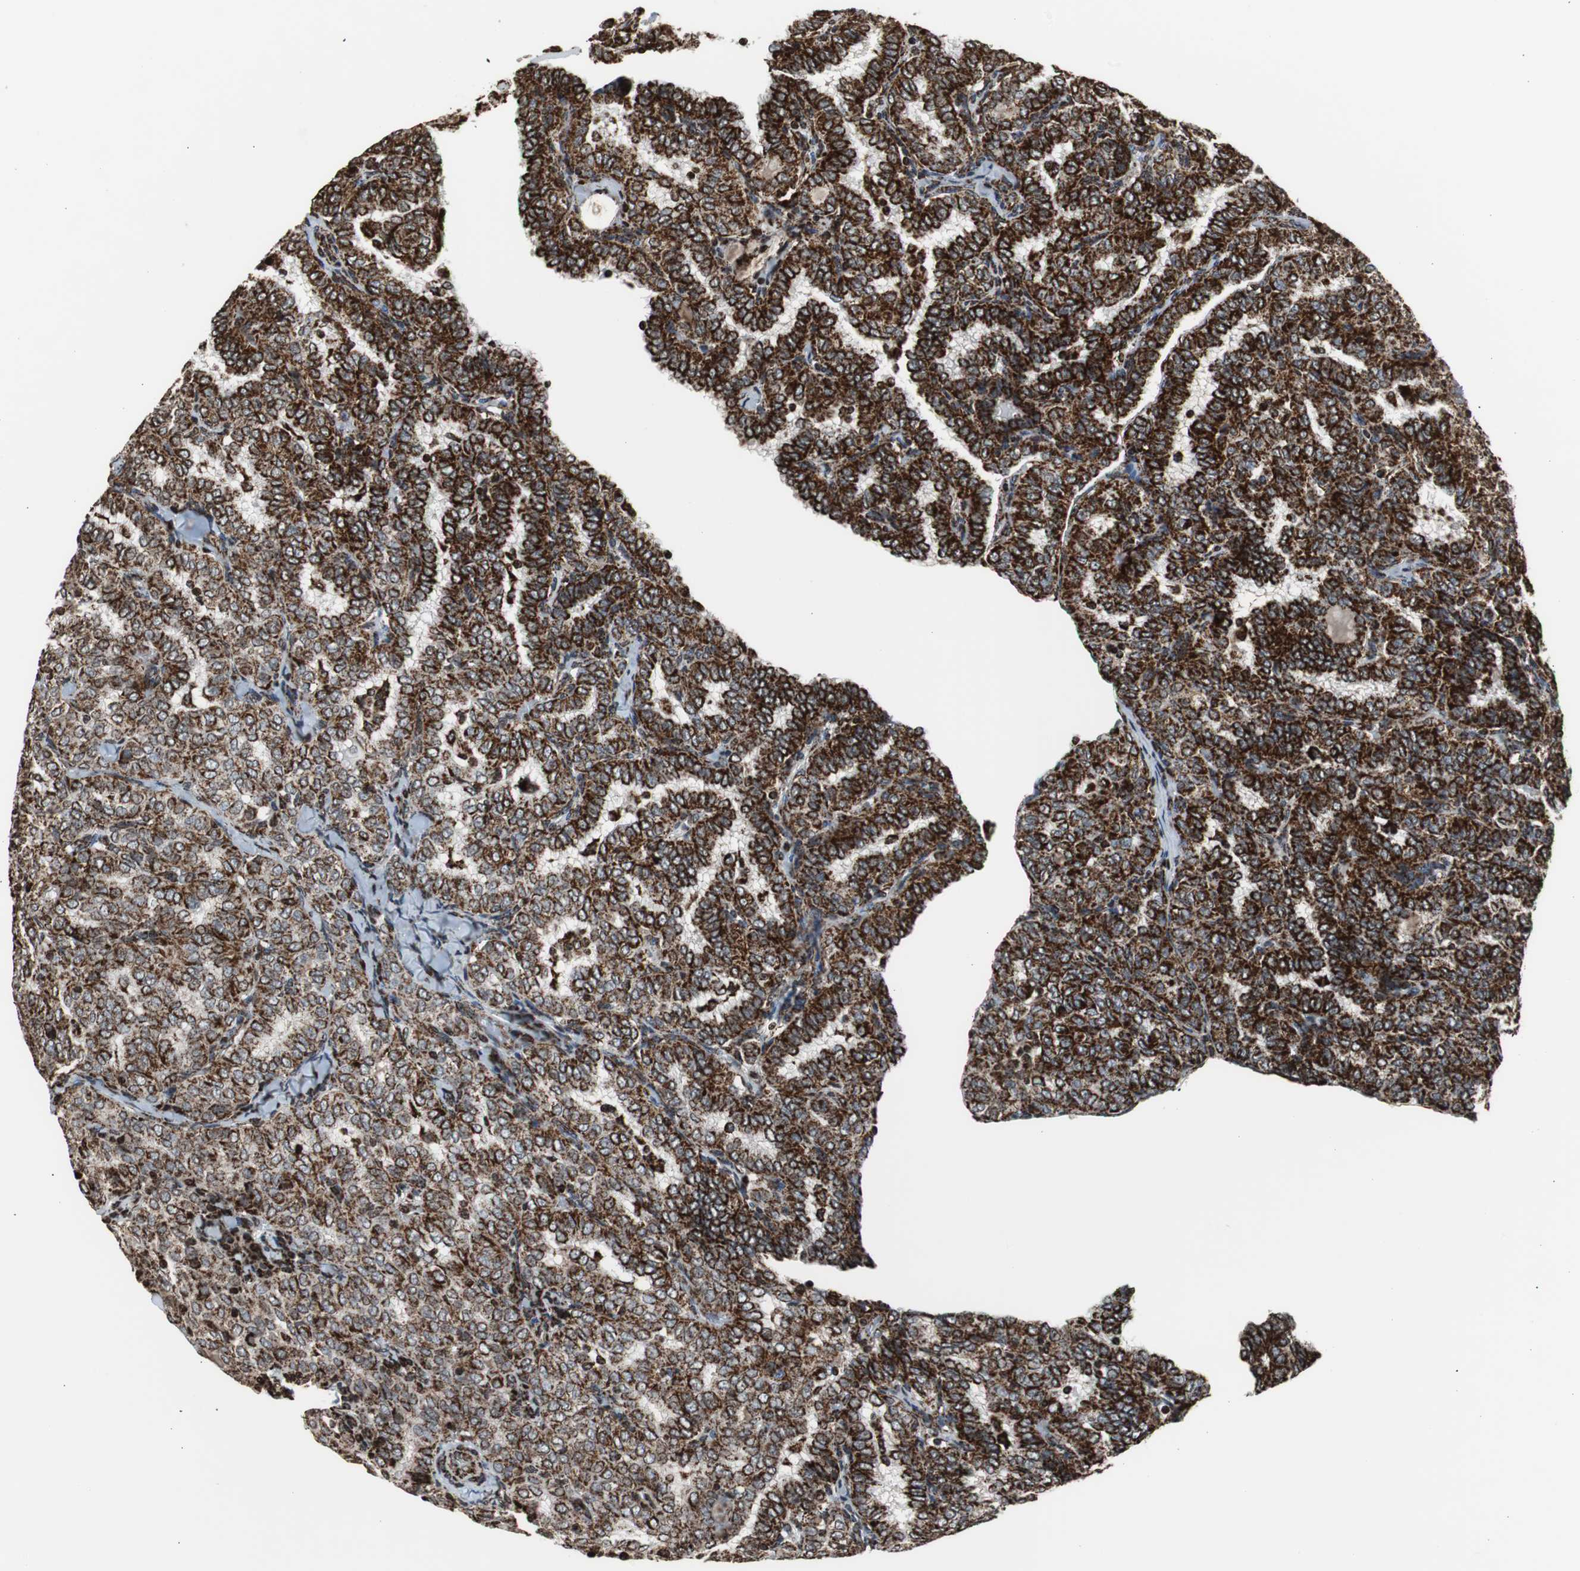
{"staining": {"intensity": "strong", "quantity": ">75%", "location": "cytoplasmic/membranous"}, "tissue": "thyroid cancer", "cell_type": "Tumor cells", "image_type": "cancer", "snomed": [{"axis": "morphology", "description": "Papillary adenocarcinoma, NOS"}, {"axis": "topography", "description": "Thyroid gland"}], "caption": "Thyroid cancer was stained to show a protein in brown. There is high levels of strong cytoplasmic/membranous staining in about >75% of tumor cells.", "gene": "HSPA9", "patient": {"sex": "female", "age": 30}}